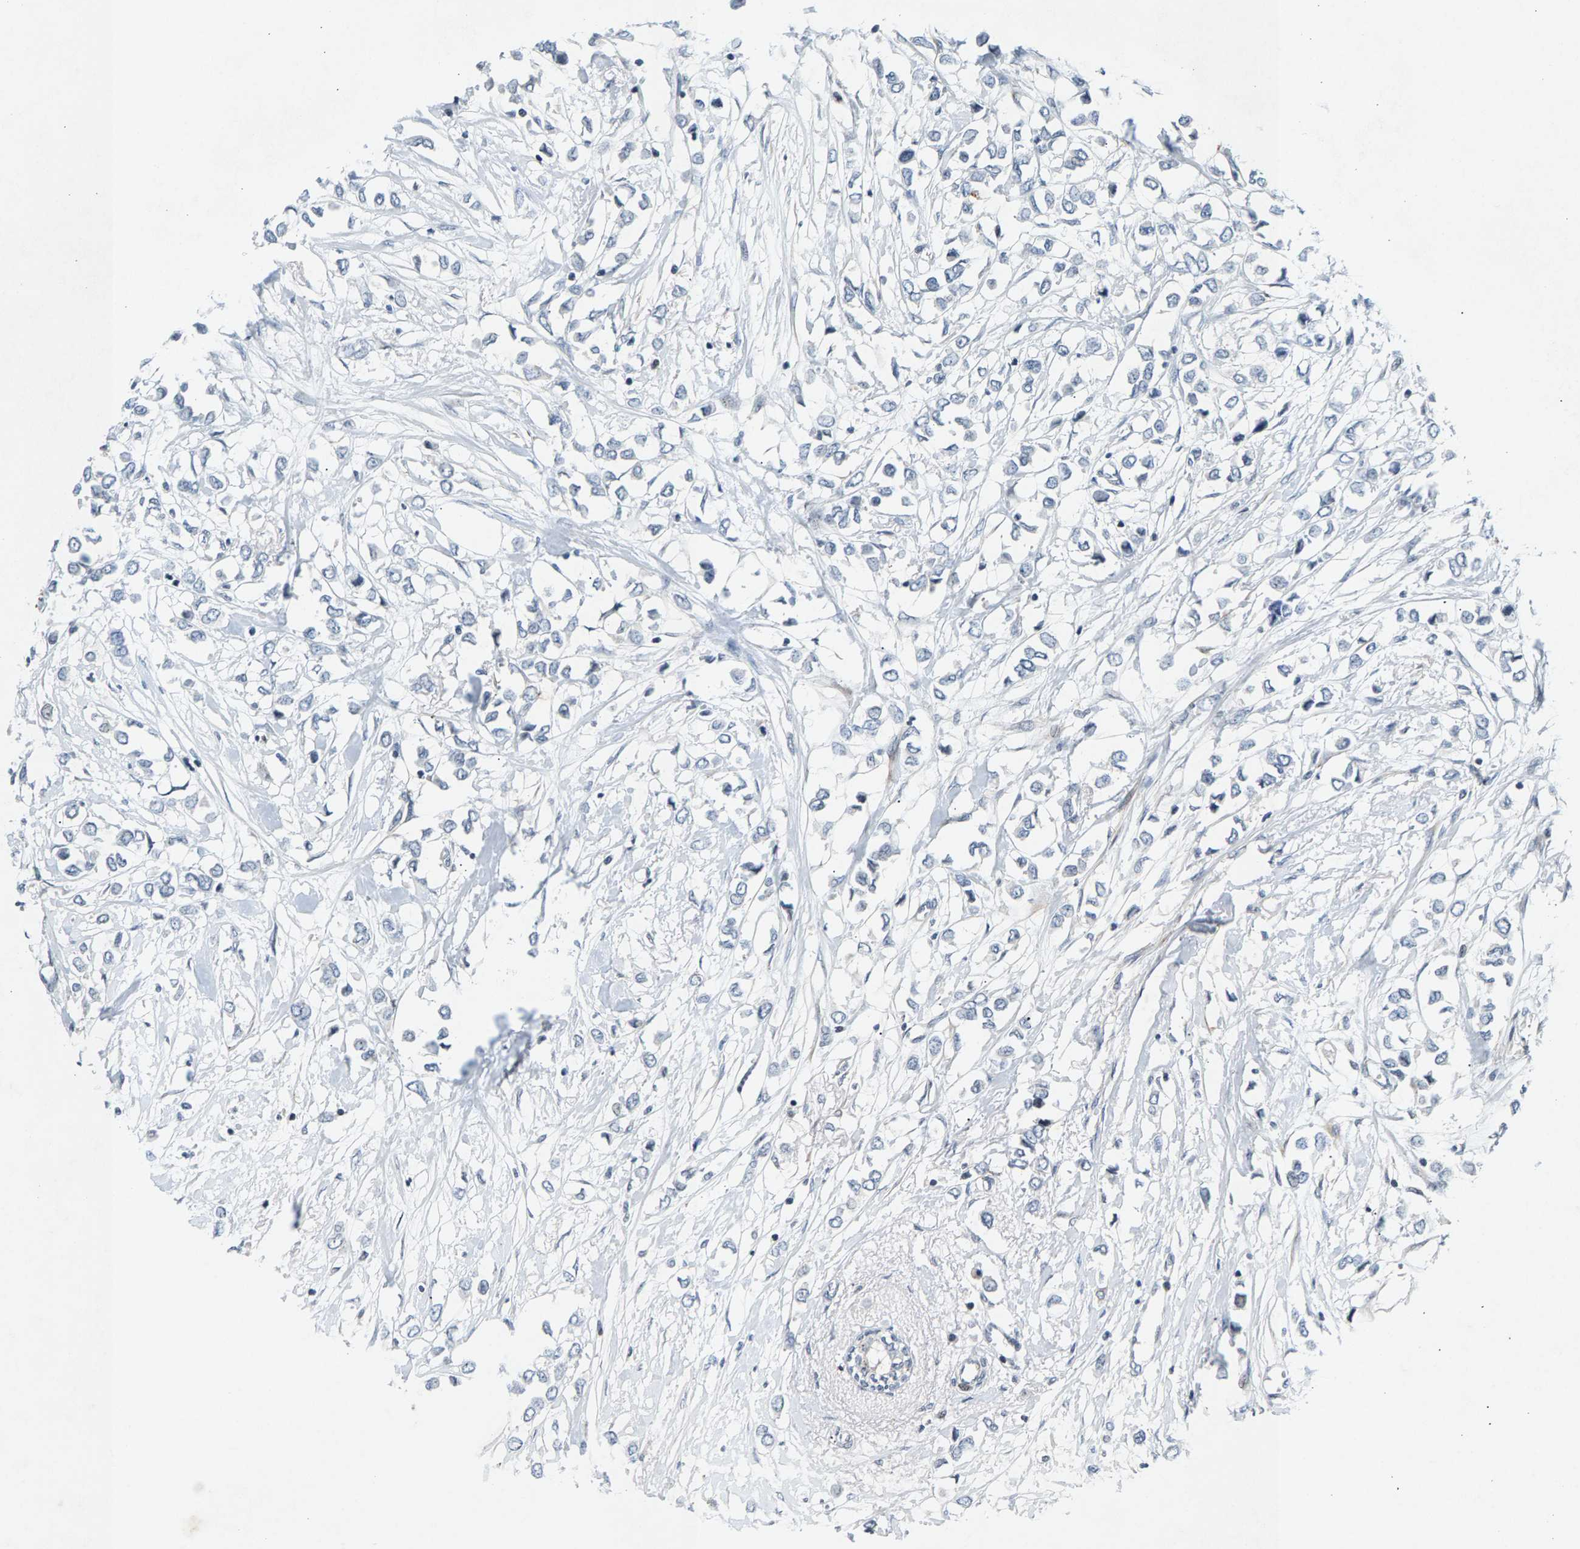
{"staining": {"intensity": "negative", "quantity": "none", "location": "none"}, "tissue": "breast cancer", "cell_type": "Tumor cells", "image_type": "cancer", "snomed": [{"axis": "morphology", "description": "Lobular carcinoma"}, {"axis": "topography", "description": "Breast"}], "caption": "High magnification brightfield microscopy of breast cancer stained with DAB (brown) and counterstained with hematoxylin (blue): tumor cells show no significant expression.", "gene": "ZPR1", "patient": {"sex": "female", "age": 51}}